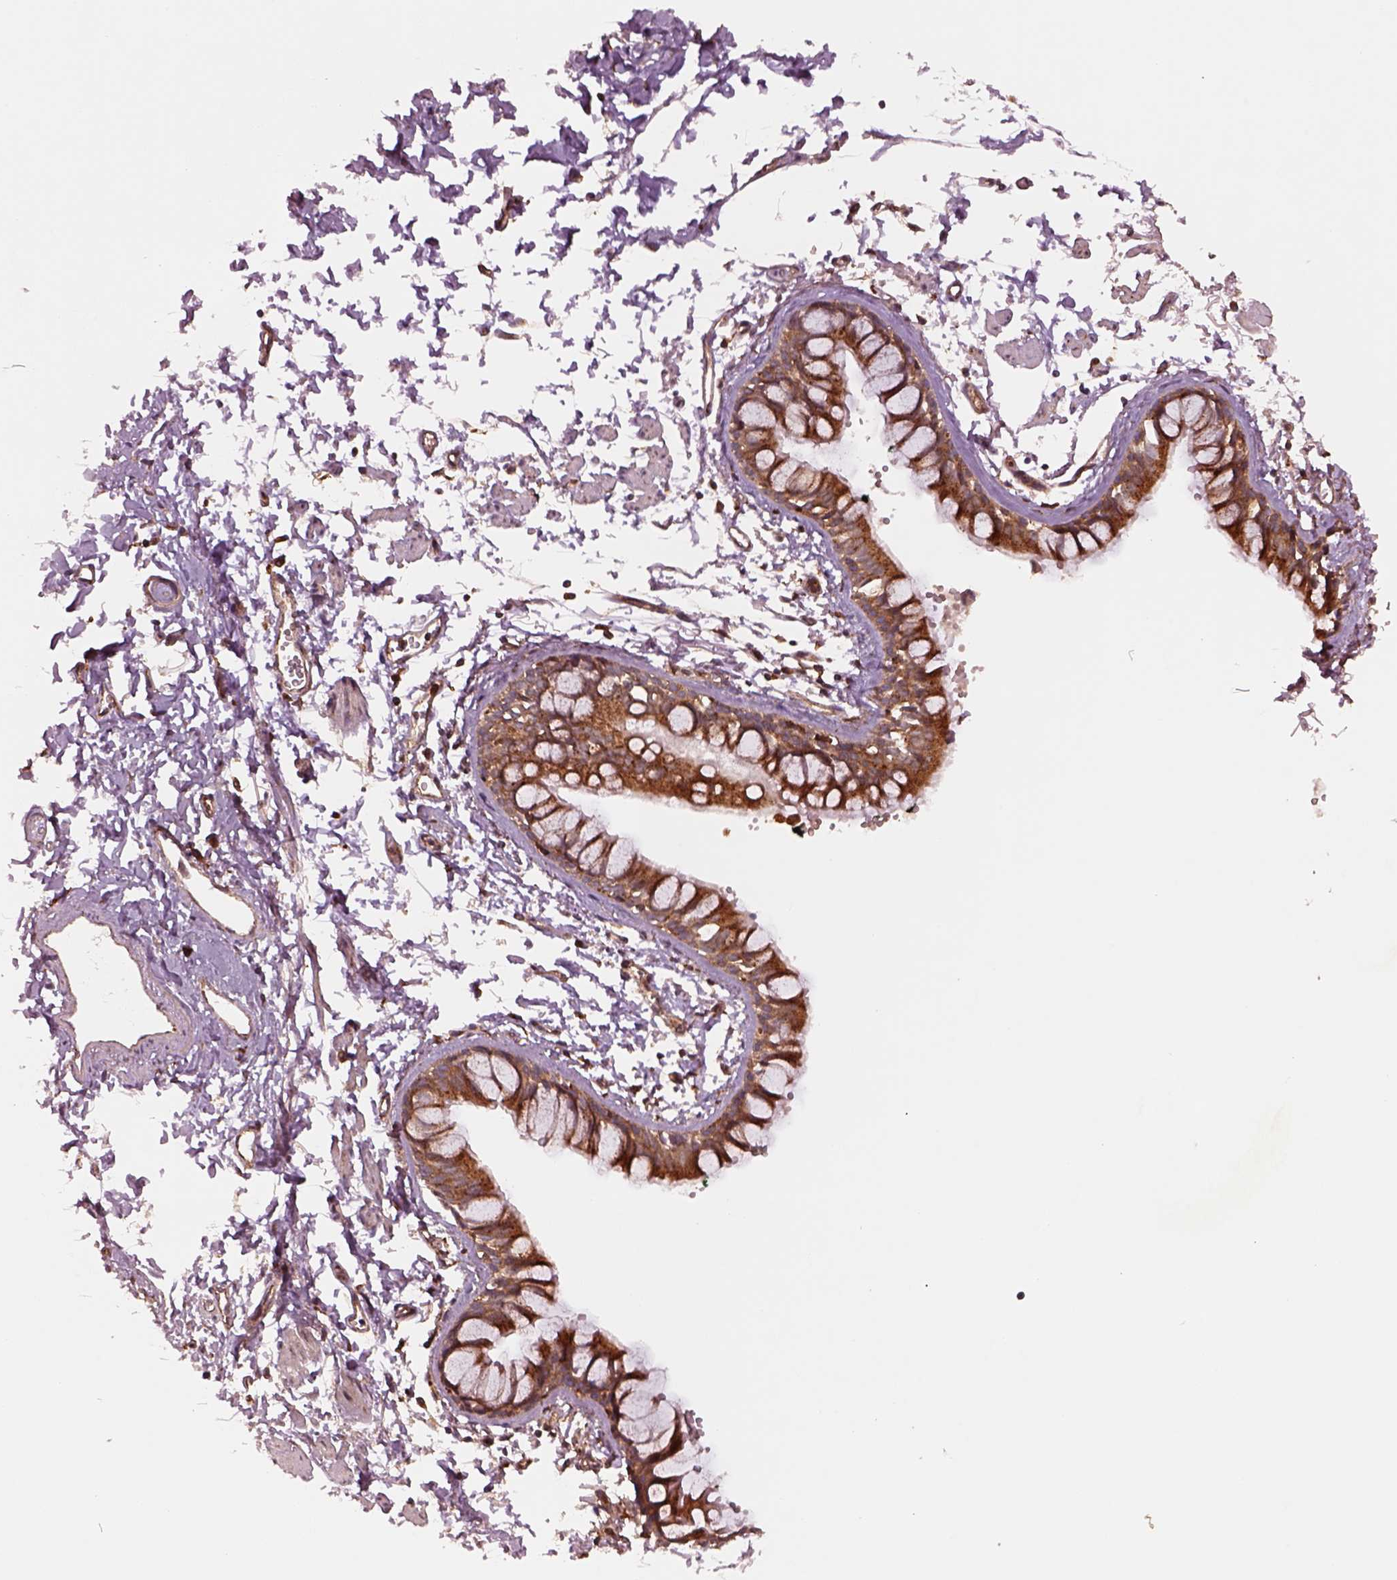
{"staining": {"intensity": "strong", "quantity": ">75%", "location": "cytoplasmic/membranous"}, "tissue": "bronchus", "cell_type": "Respiratory epithelial cells", "image_type": "normal", "snomed": [{"axis": "morphology", "description": "Normal tissue, NOS"}, {"axis": "topography", "description": "Cartilage tissue"}, {"axis": "topography", "description": "Bronchus"}], "caption": "Immunohistochemistry staining of benign bronchus, which exhibits high levels of strong cytoplasmic/membranous staining in about >75% of respiratory epithelial cells indicating strong cytoplasmic/membranous protein staining. The staining was performed using DAB (brown) for protein detection and nuclei were counterstained in hematoxylin (blue).", "gene": "WASHC2A", "patient": {"sex": "female", "age": 59}}